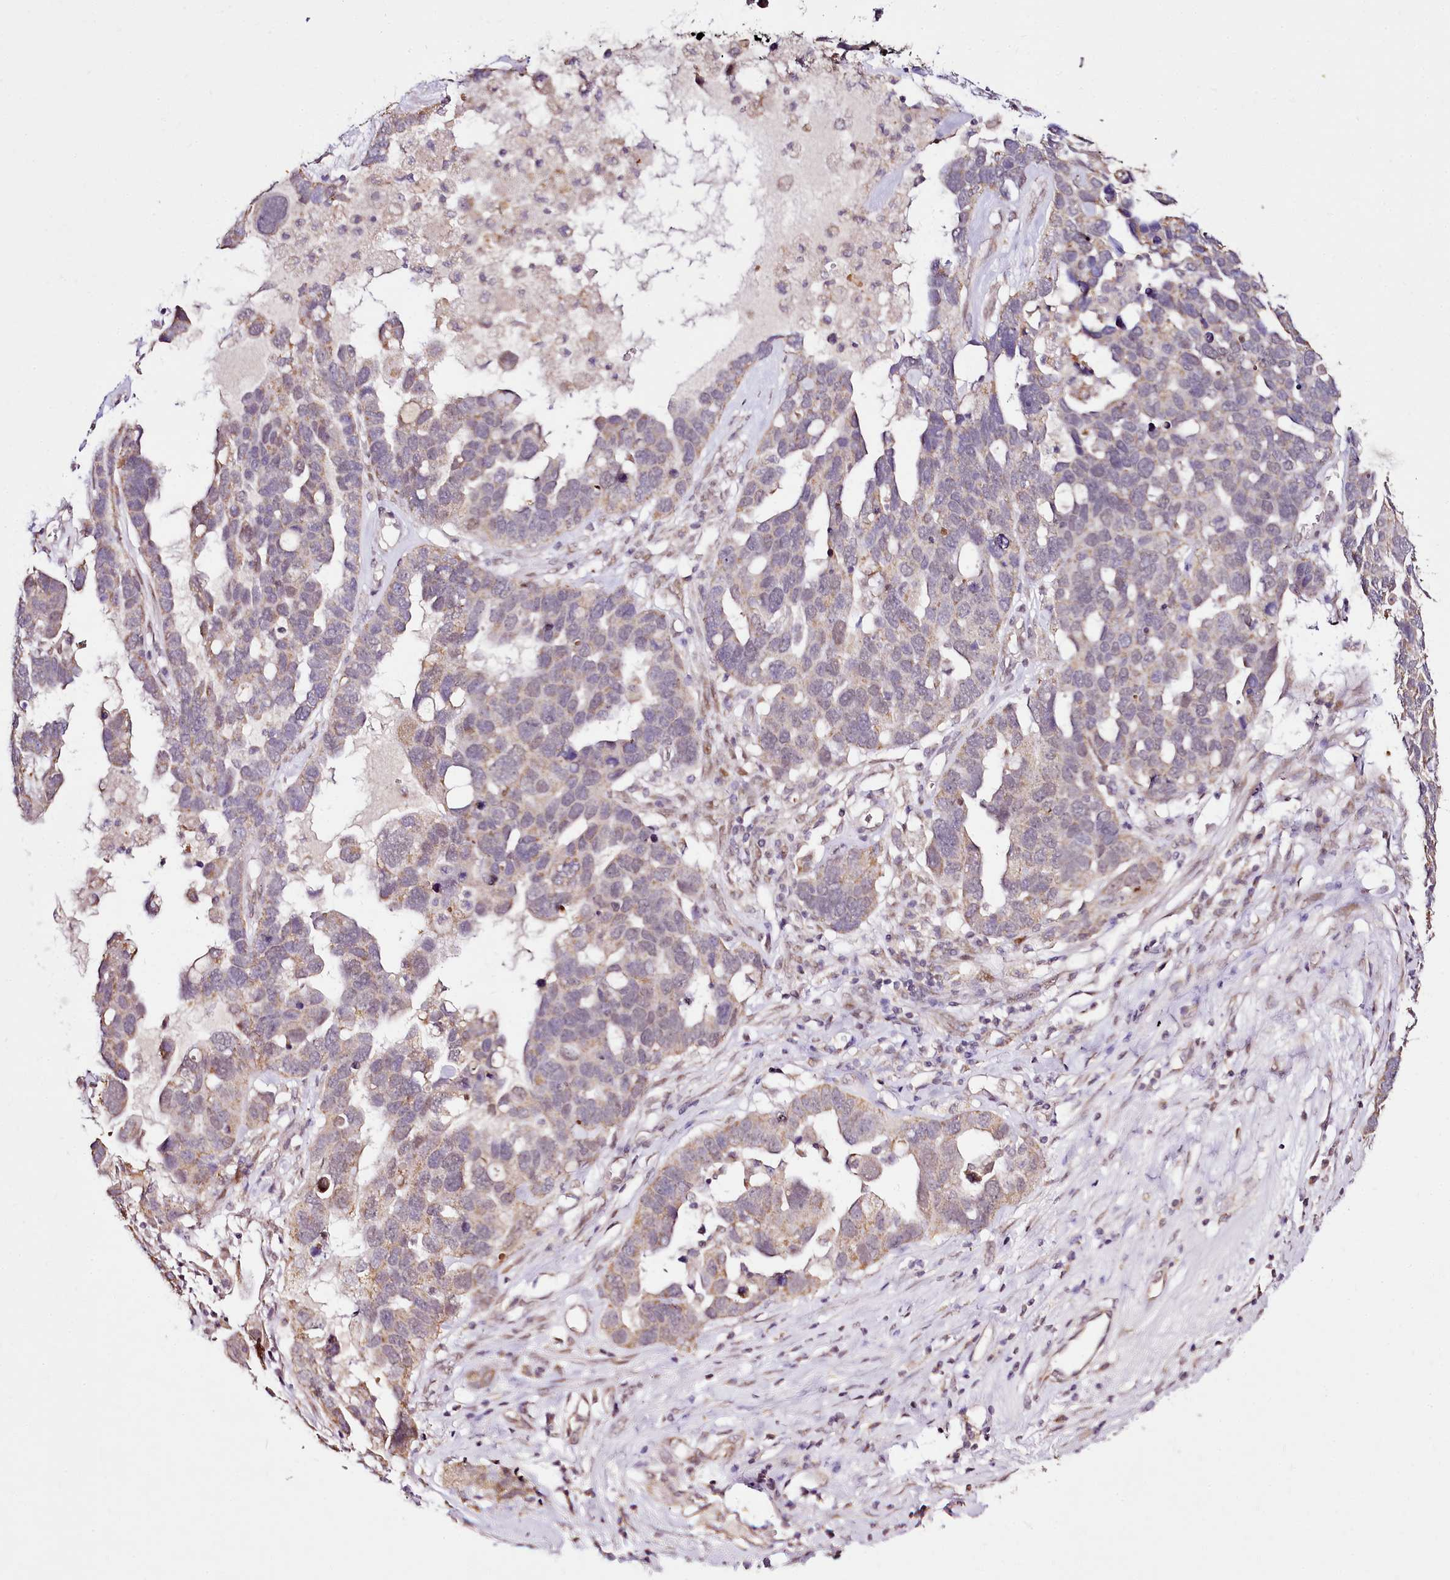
{"staining": {"intensity": "weak", "quantity": "25%-75%", "location": "cytoplasmic/membranous"}, "tissue": "ovarian cancer", "cell_type": "Tumor cells", "image_type": "cancer", "snomed": [{"axis": "morphology", "description": "Cystadenocarcinoma, serous, NOS"}, {"axis": "topography", "description": "Ovary"}], "caption": "The immunohistochemical stain shows weak cytoplasmic/membranous staining in tumor cells of ovarian serous cystadenocarcinoma tissue.", "gene": "EDIL3", "patient": {"sex": "female", "age": 54}}